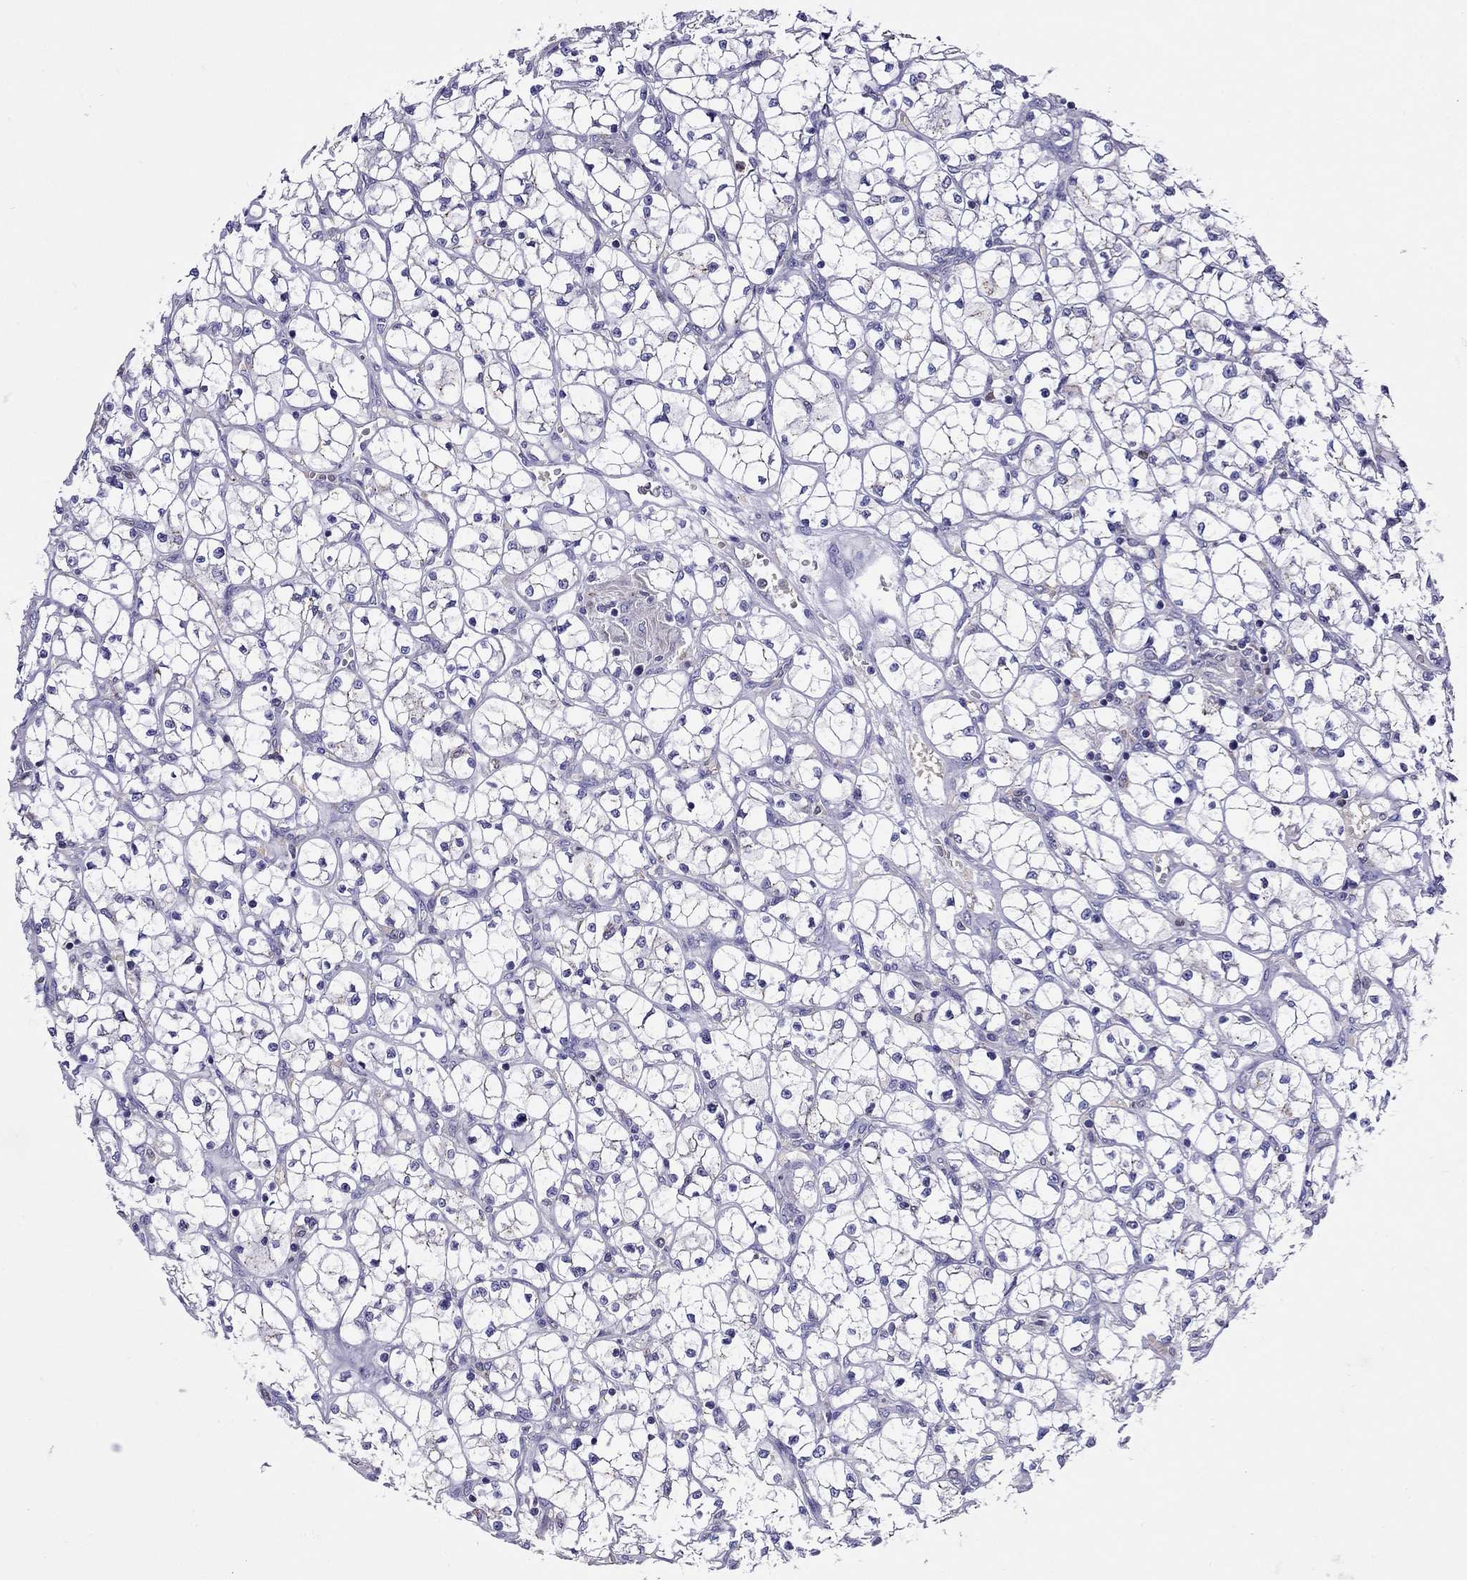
{"staining": {"intensity": "negative", "quantity": "none", "location": "none"}, "tissue": "renal cancer", "cell_type": "Tumor cells", "image_type": "cancer", "snomed": [{"axis": "morphology", "description": "Adenocarcinoma, NOS"}, {"axis": "topography", "description": "Kidney"}], "caption": "High power microscopy photomicrograph of an immunohistochemistry (IHC) photomicrograph of adenocarcinoma (renal), revealing no significant staining in tumor cells.", "gene": "SCG2", "patient": {"sex": "female", "age": 64}}